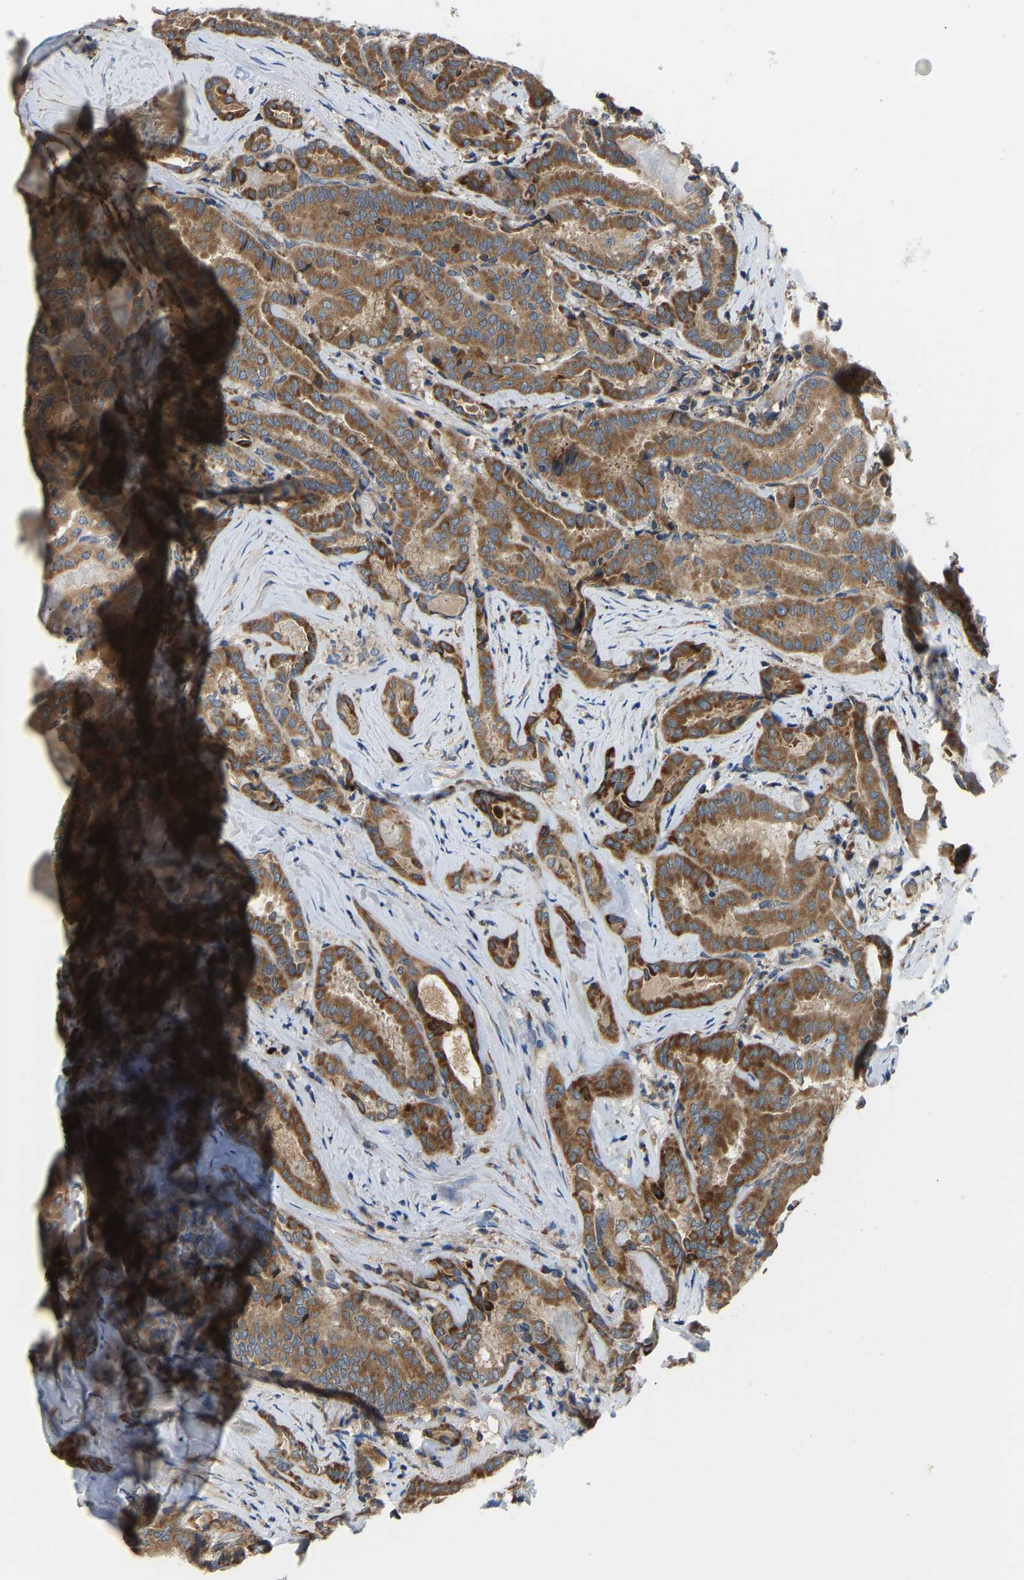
{"staining": {"intensity": "moderate", "quantity": ">75%", "location": "cytoplasmic/membranous"}, "tissue": "thyroid cancer", "cell_type": "Tumor cells", "image_type": "cancer", "snomed": [{"axis": "morphology", "description": "Papillary adenocarcinoma, NOS"}, {"axis": "topography", "description": "Thyroid gland"}], "caption": "There is medium levels of moderate cytoplasmic/membranous expression in tumor cells of thyroid cancer (papillary adenocarcinoma), as demonstrated by immunohistochemical staining (brown color).", "gene": "RBP1", "patient": {"sex": "female", "age": 42}}